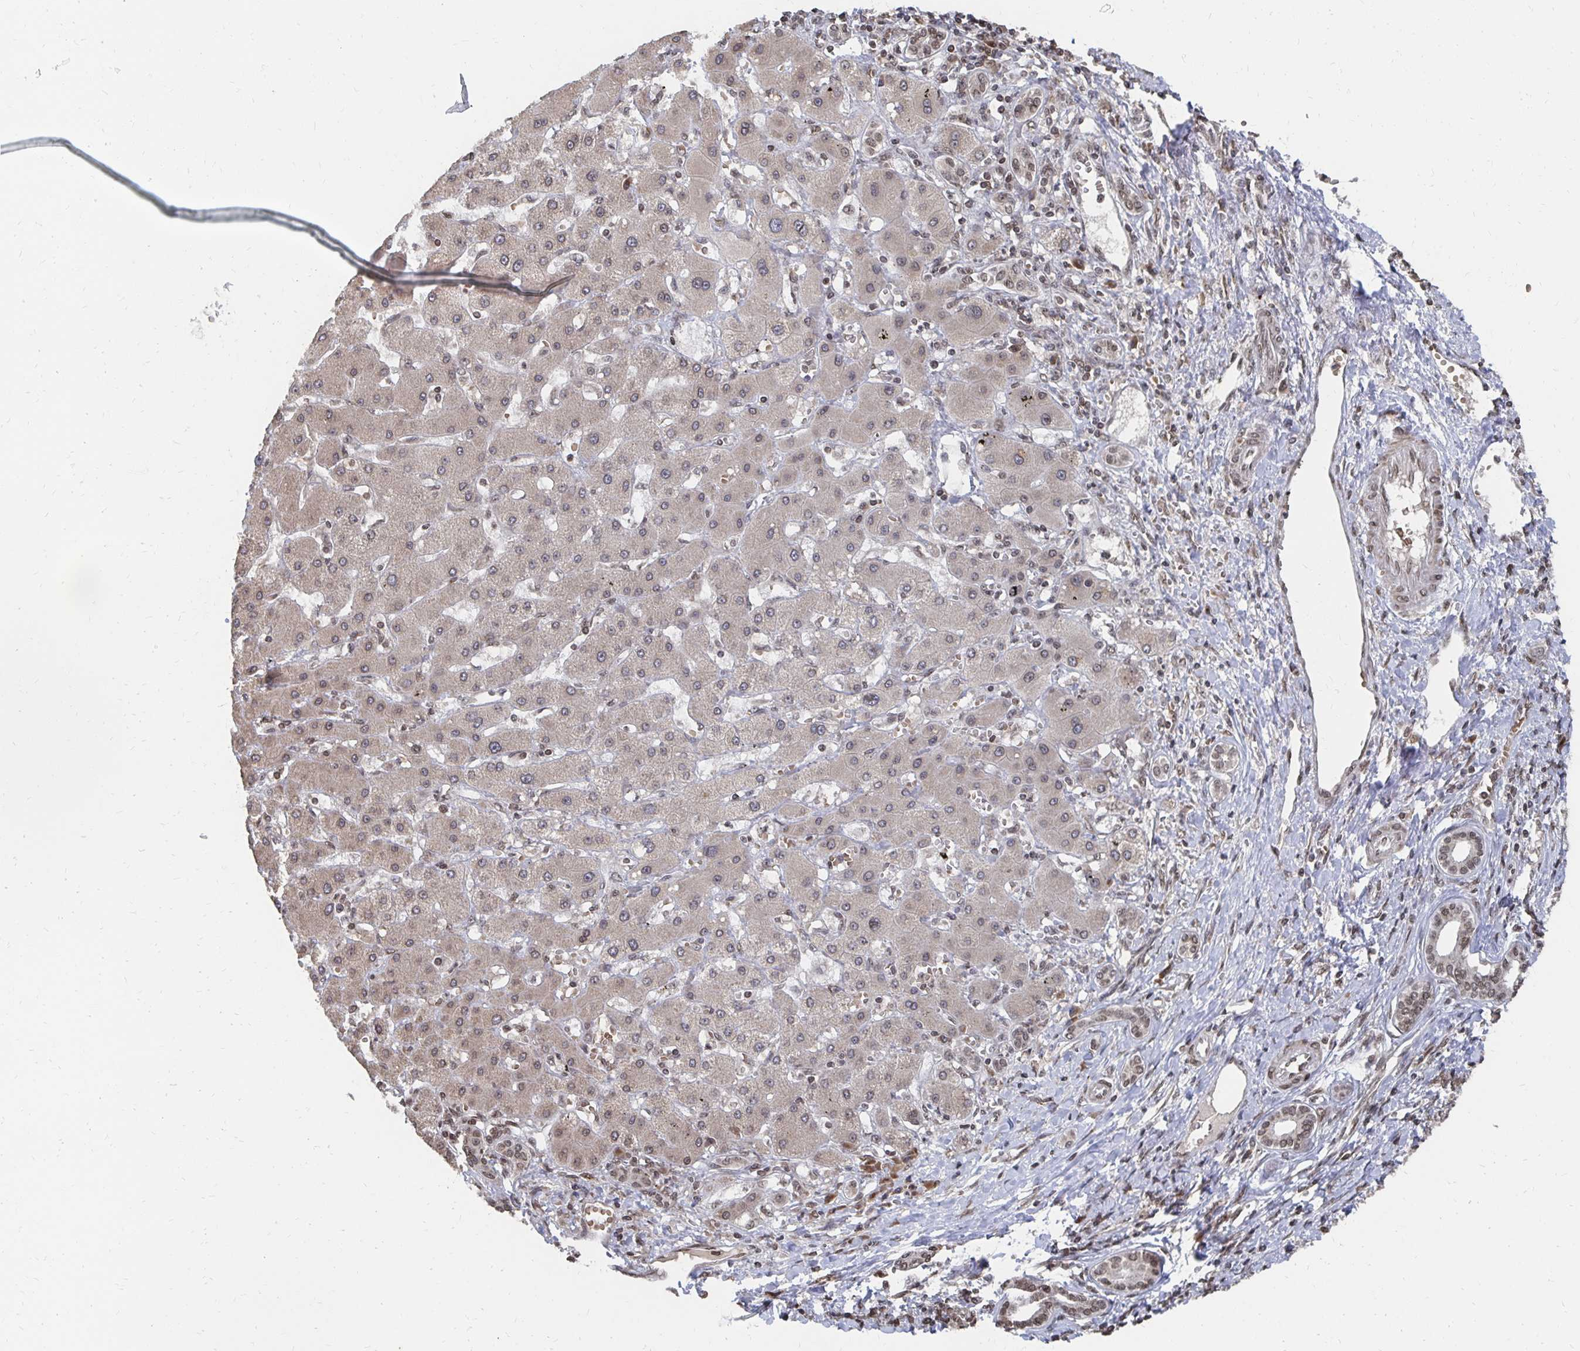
{"staining": {"intensity": "weak", "quantity": ">75%", "location": "cytoplasmic/membranous,nuclear"}, "tissue": "liver cancer", "cell_type": "Tumor cells", "image_type": "cancer", "snomed": [{"axis": "morphology", "description": "Cholangiocarcinoma"}, {"axis": "topography", "description": "Liver"}], "caption": "Liver cholangiocarcinoma stained with a protein marker reveals weak staining in tumor cells.", "gene": "GTF3C6", "patient": {"sex": "male", "age": 59}}